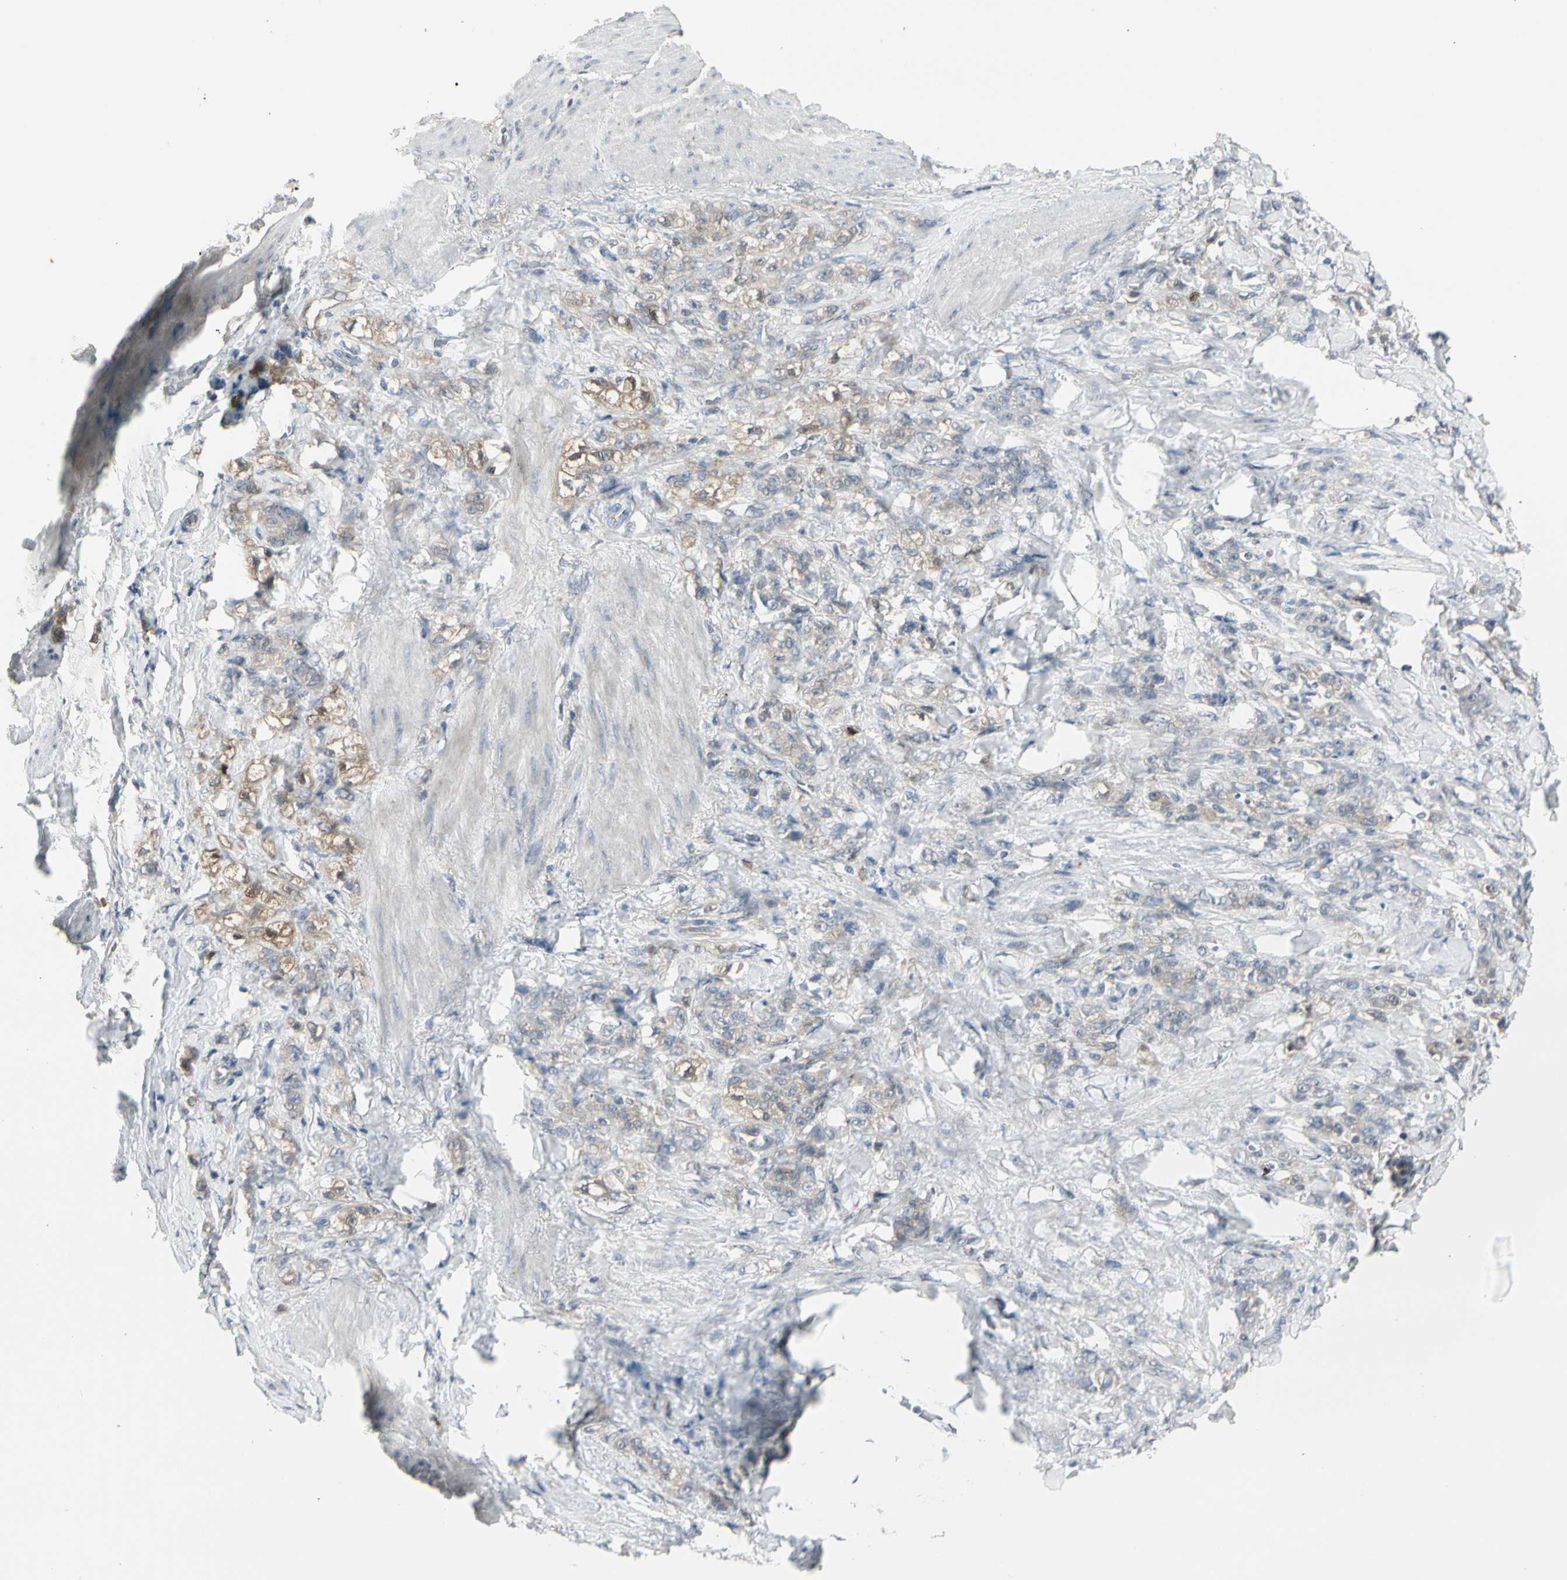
{"staining": {"intensity": "weak", "quantity": "<25%", "location": "cytoplasmic/membranous"}, "tissue": "stomach cancer", "cell_type": "Tumor cells", "image_type": "cancer", "snomed": [{"axis": "morphology", "description": "Adenocarcinoma, NOS"}, {"axis": "topography", "description": "Stomach"}], "caption": "Stomach cancer was stained to show a protein in brown. There is no significant expression in tumor cells.", "gene": "GRN", "patient": {"sex": "male", "age": 82}}